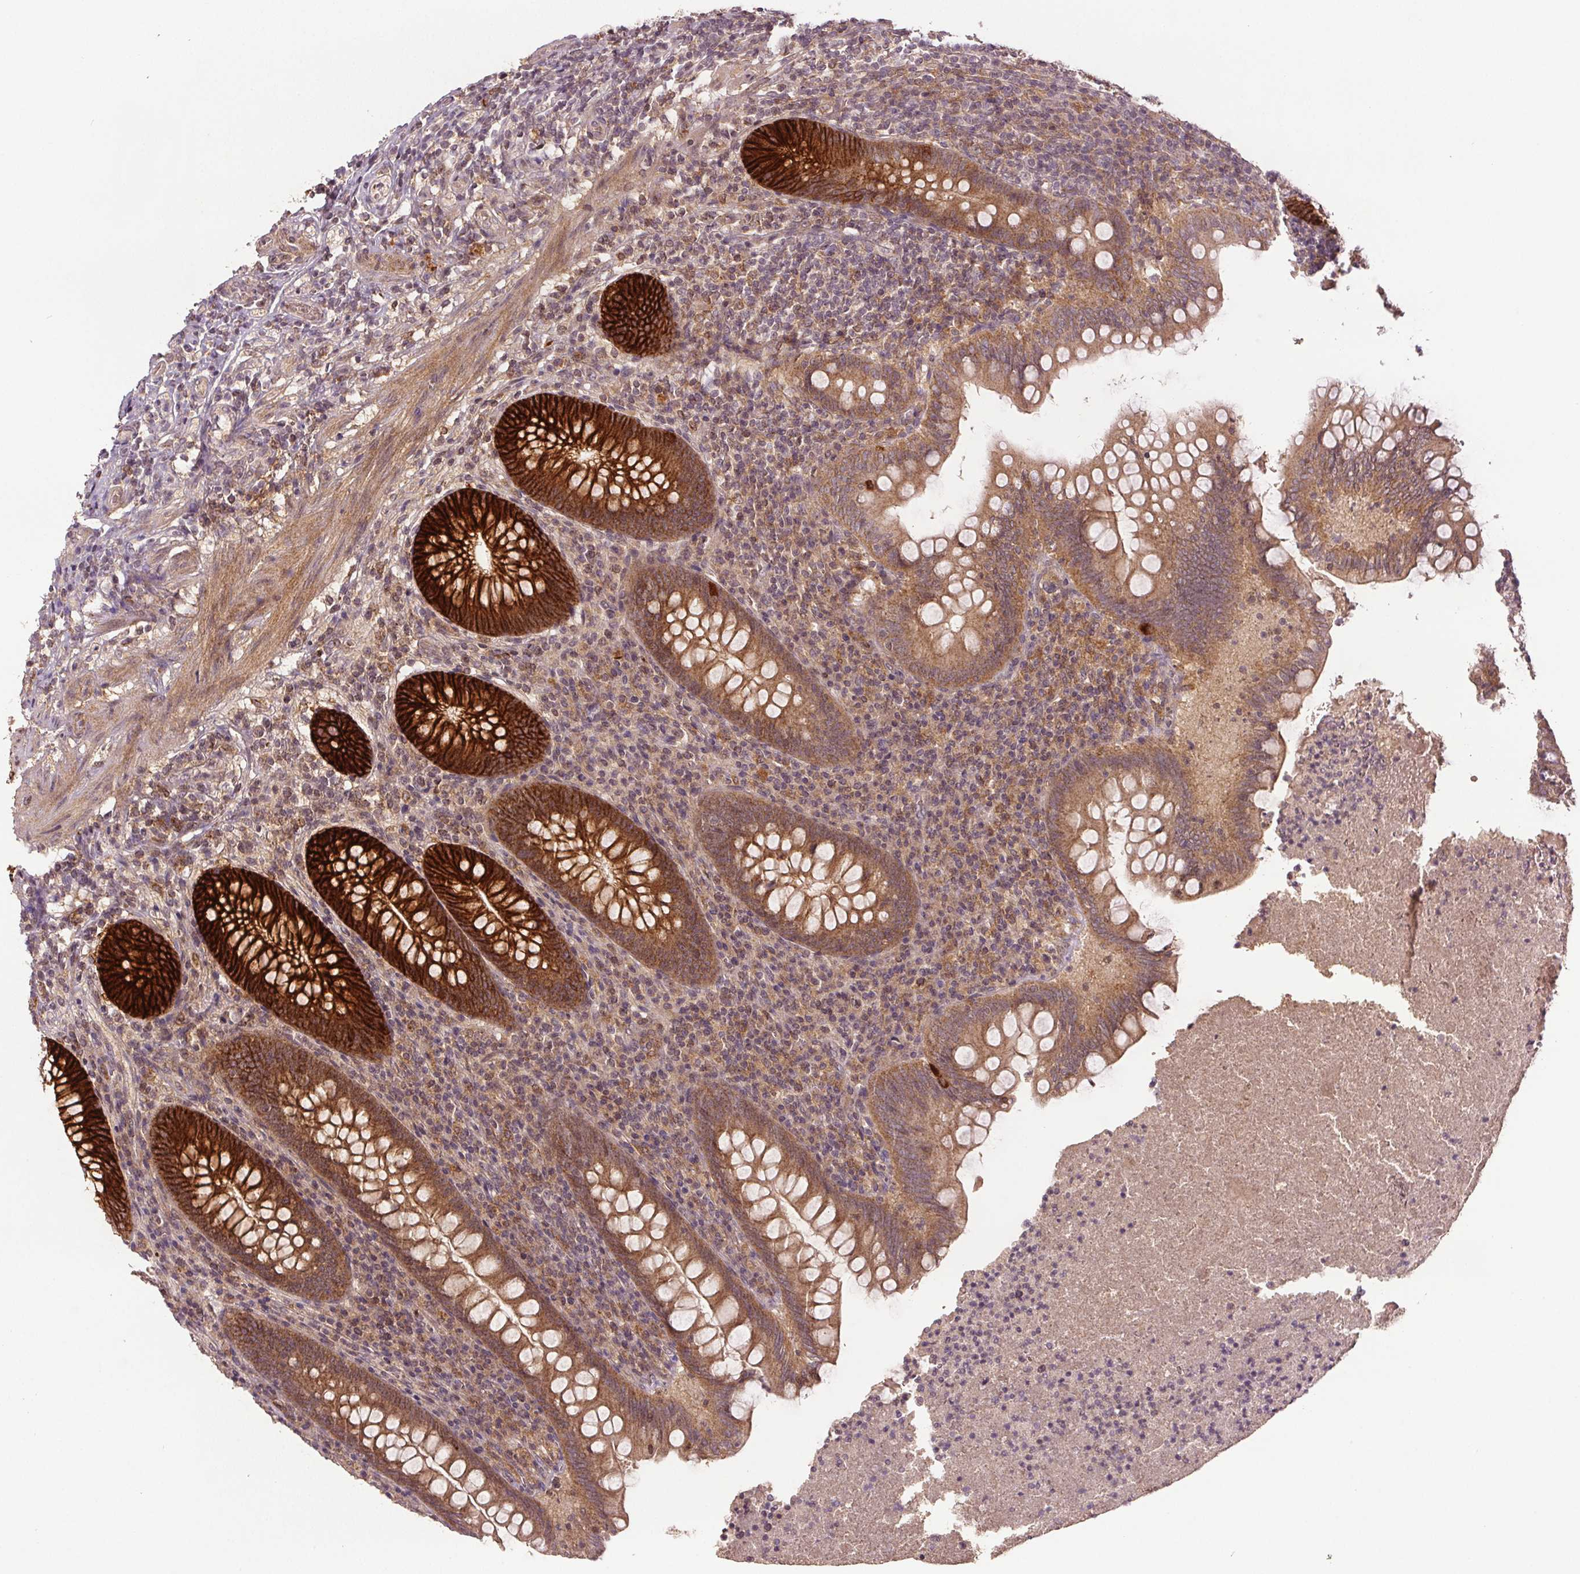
{"staining": {"intensity": "strong", "quantity": "25%-75%", "location": "cytoplasmic/membranous"}, "tissue": "appendix", "cell_type": "Glandular cells", "image_type": "normal", "snomed": [{"axis": "morphology", "description": "Normal tissue, NOS"}, {"axis": "topography", "description": "Appendix"}], "caption": "Protein expression by IHC shows strong cytoplasmic/membranous staining in about 25%-75% of glandular cells in normal appendix. (IHC, brightfield microscopy, high magnification).", "gene": "EPHB3", "patient": {"sex": "male", "age": 47}}